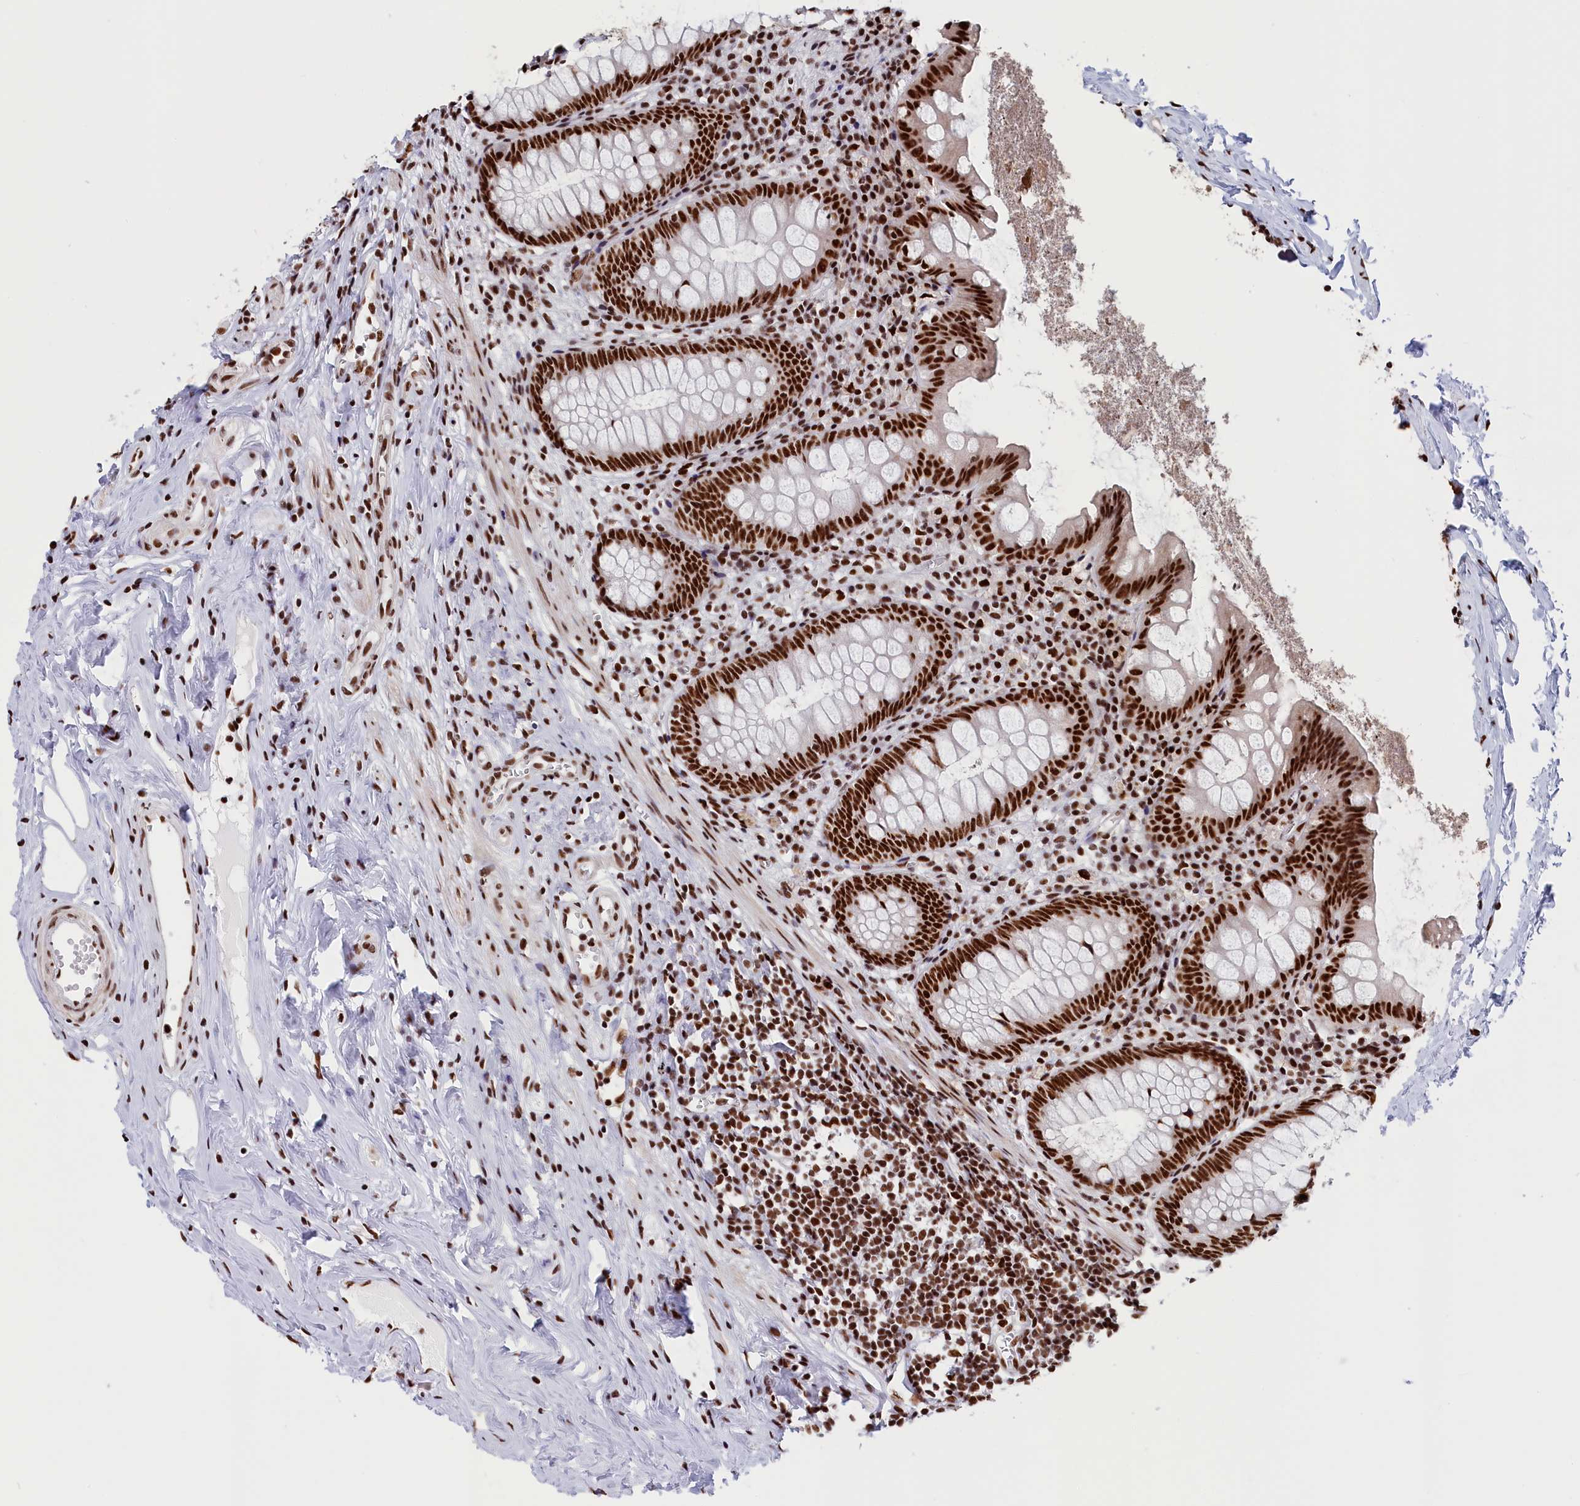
{"staining": {"intensity": "strong", "quantity": ">75%", "location": "nuclear"}, "tissue": "appendix", "cell_type": "Glandular cells", "image_type": "normal", "snomed": [{"axis": "morphology", "description": "Normal tissue, NOS"}, {"axis": "topography", "description": "Appendix"}], "caption": "An image showing strong nuclear positivity in about >75% of glandular cells in benign appendix, as visualized by brown immunohistochemical staining.", "gene": "SNRNP70", "patient": {"sex": "female", "age": 51}}